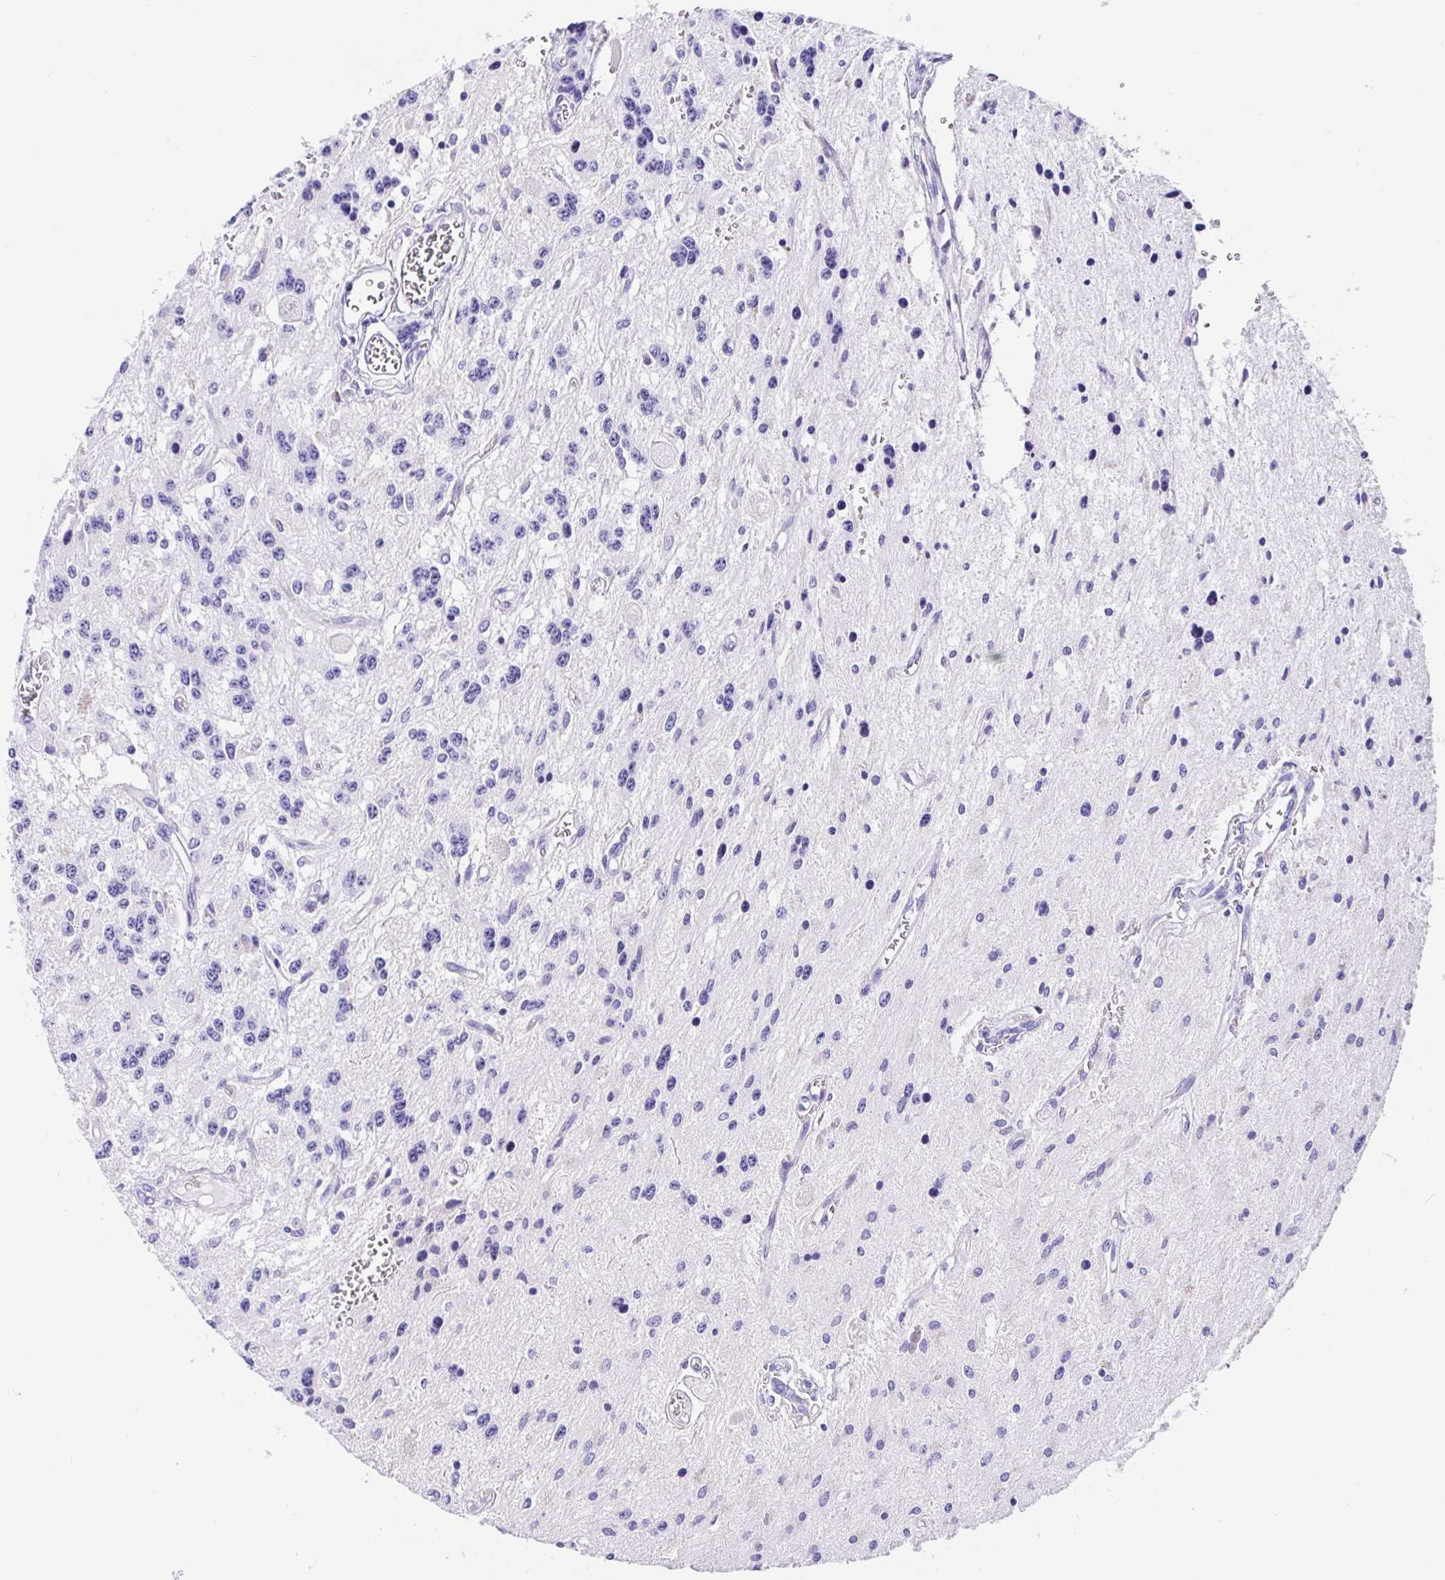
{"staining": {"intensity": "negative", "quantity": "none", "location": "none"}, "tissue": "glioma", "cell_type": "Tumor cells", "image_type": "cancer", "snomed": [{"axis": "morphology", "description": "Glioma, malignant, Low grade"}, {"axis": "topography", "description": "Cerebellum"}], "caption": "DAB (3,3'-diaminobenzidine) immunohistochemical staining of glioma exhibits no significant expression in tumor cells.", "gene": "PRAMEF19", "patient": {"sex": "female", "age": 14}}